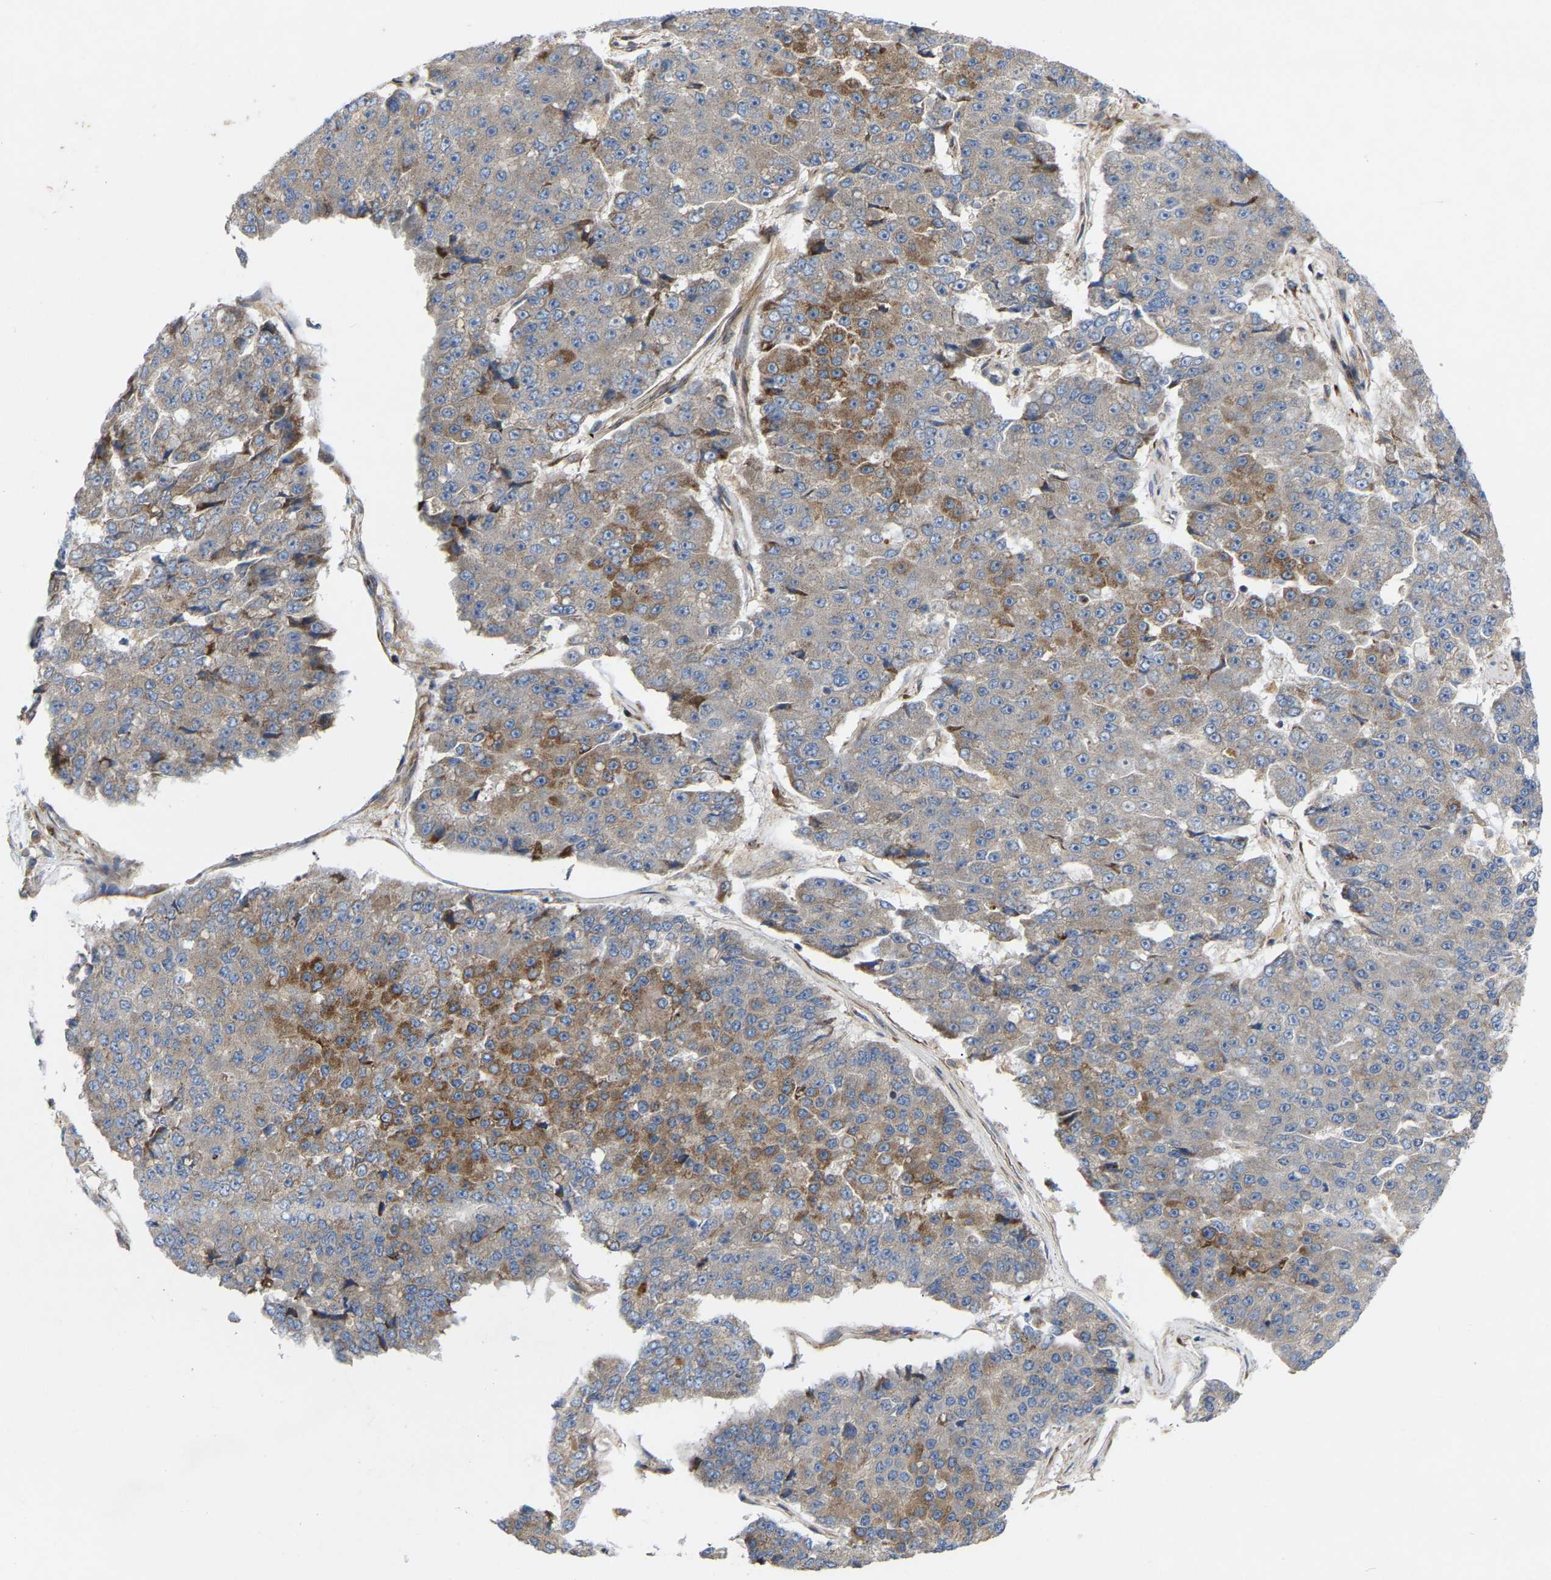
{"staining": {"intensity": "moderate", "quantity": "<25%", "location": "cytoplasmic/membranous"}, "tissue": "pancreatic cancer", "cell_type": "Tumor cells", "image_type": "cancer", "snomed": [{"axis": "morphology", "description": "Adenocarcinoma, NOS"}, {"axis": "topography", "description": "Pancreas"}], "caption": "Immunohistochemical staining of pancreatic cancer (adenocarcinoma) demonstrates low levels of moderate cytoplasmic/membranous staining in approximately <25% of tumor cells.", "gene": "TOR1B", "patient": {"sex": "male", "age": 50}}